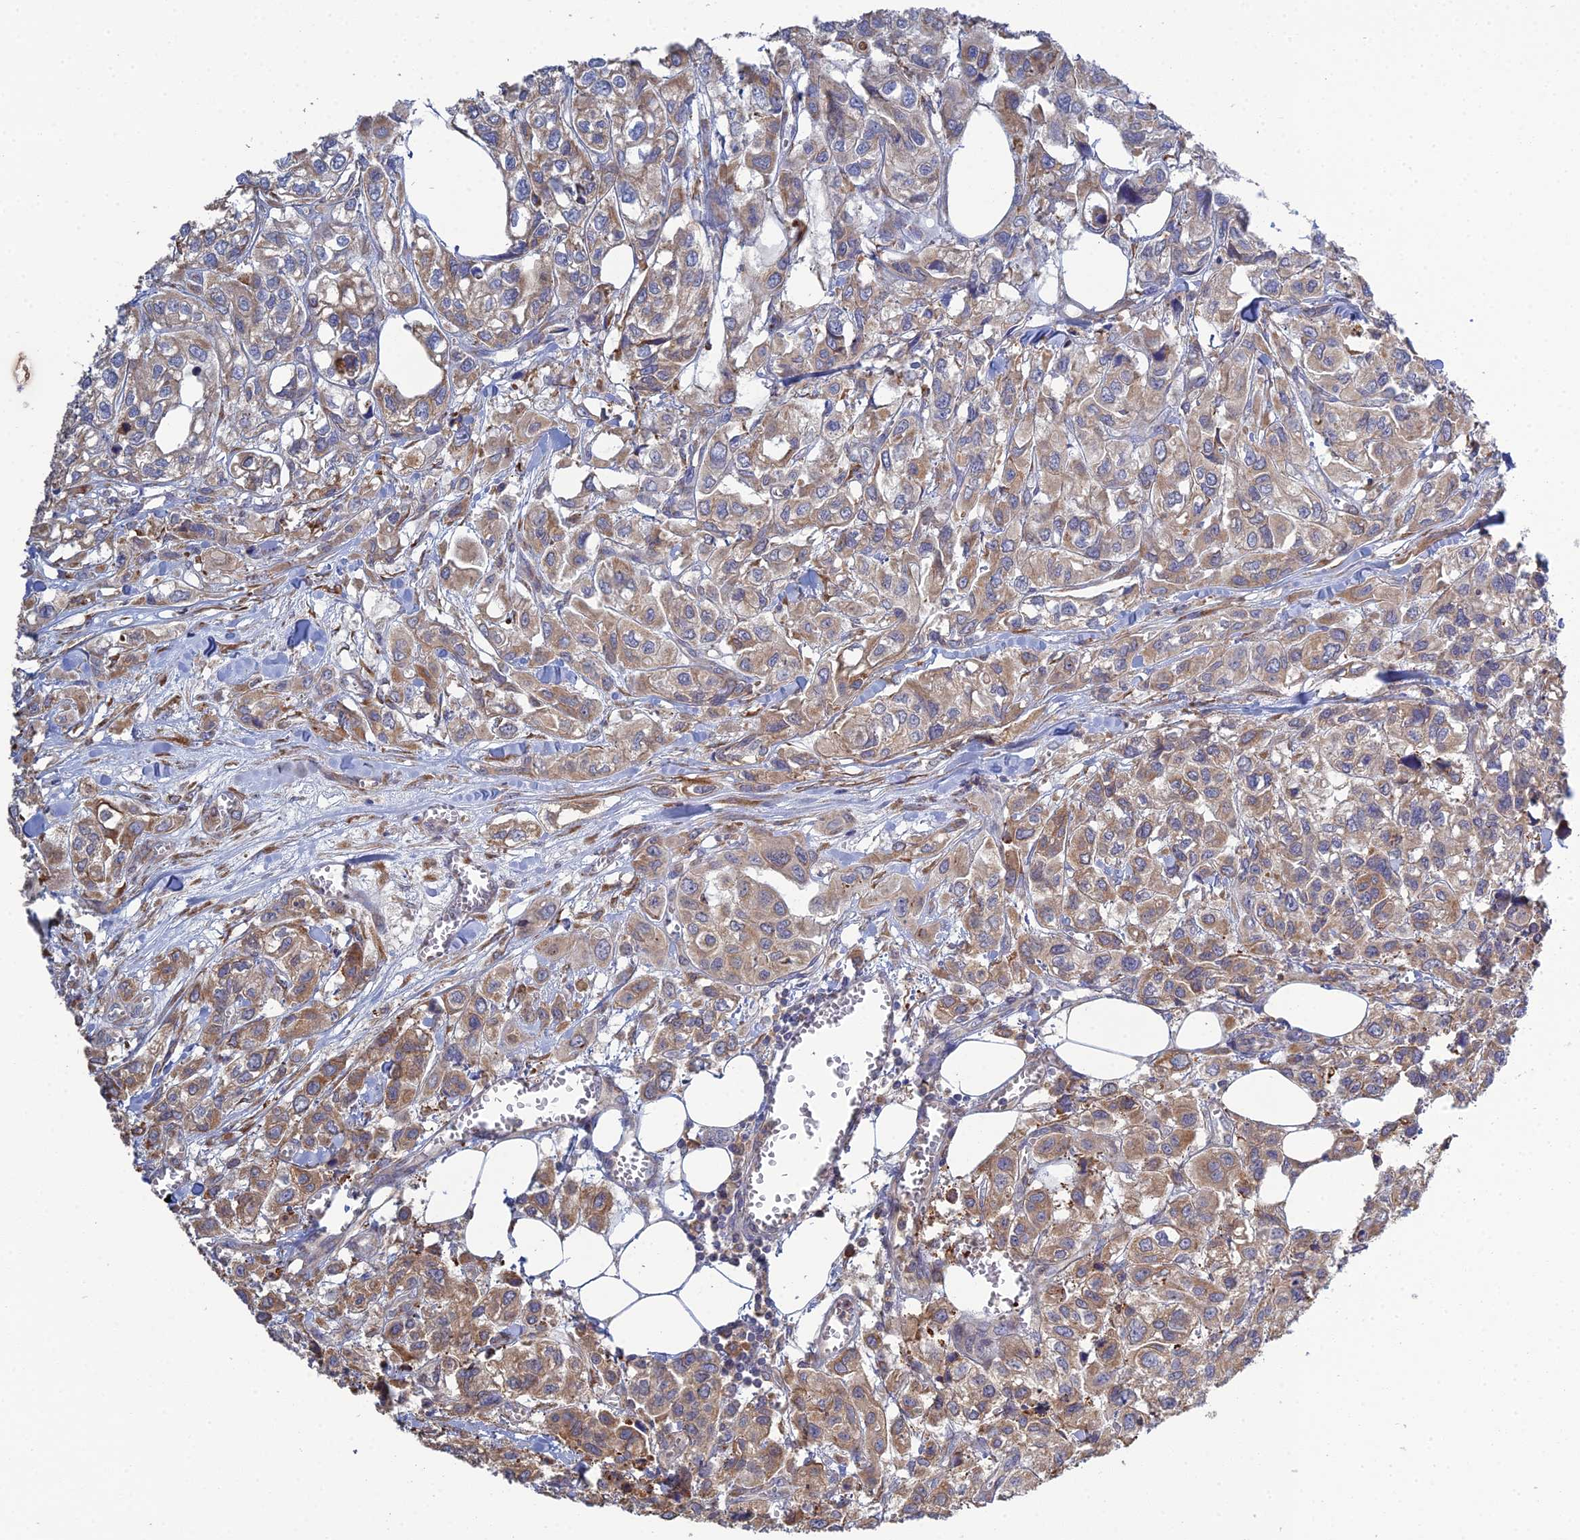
{"staining": {"intensity": "moderate", "quantity": "25%-75%", "location": "cytoplasmic/membranous"}, "tissue": "urothelial cancer", "cell_type": "Tumor cells", "image_type": "cancer", "snomed": [{"axis": "morphology", "description": "Urothelial carcinoma, High grade"}, {"axis": "topography", "description": "Urinary bladder"}], "caption": "A high-resolution image shows immunohistochemistry (IHC) staining of high-grade urothelial carcinoma, which demonstrates moderate cytoplasmic/membranous positivity in about 25%-75% of tumor cells.", "gene": "TRAPPC6A", "patient": {"sex": "male", "age": 67}}